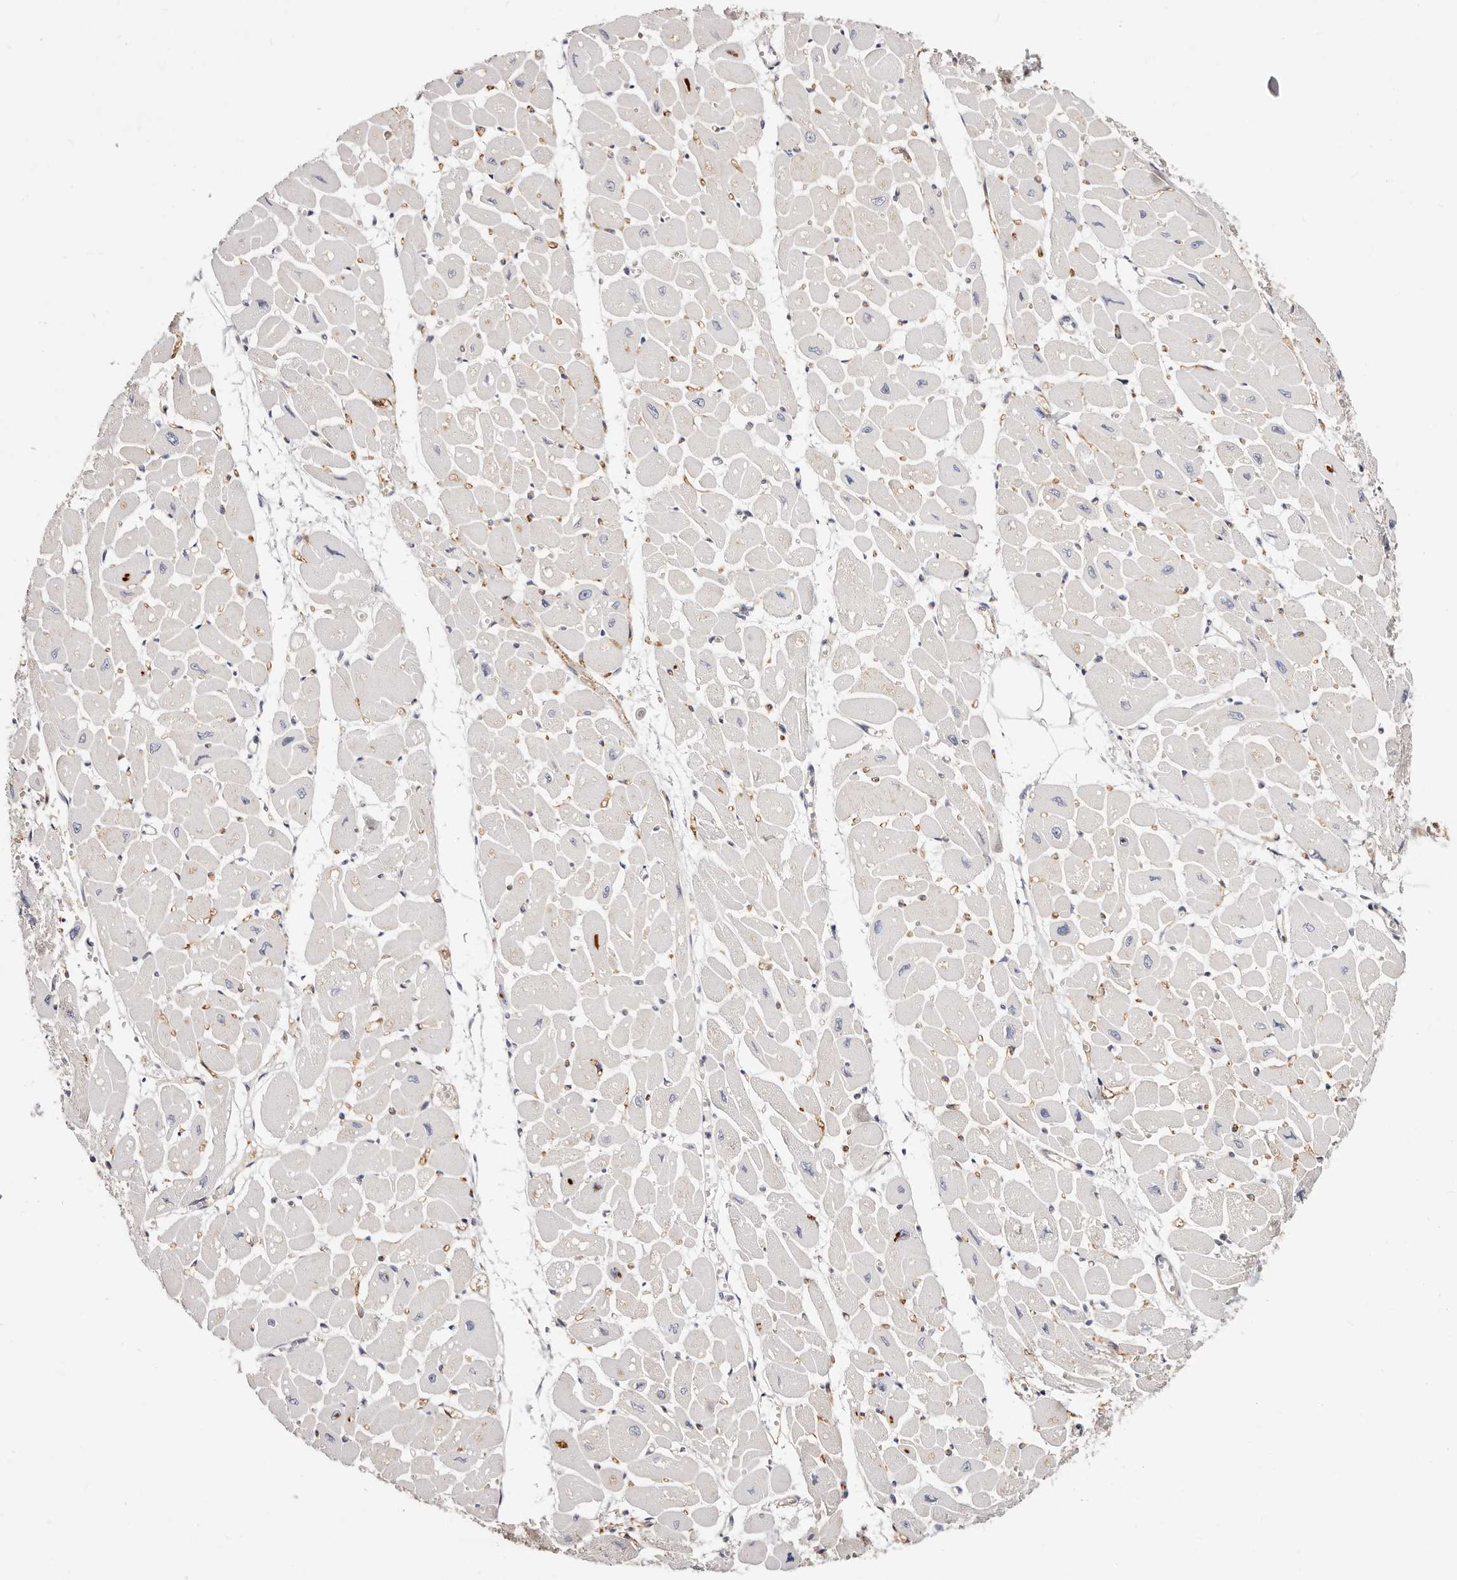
{"staining": {"intensity": "negative", "quantity": "none", "location": "none"}, "tissue": "heart muscle", "cell_type": "Cardiomyocytes", "image_type": "normal", "snomed": [{"axis": "morphology", "description": "Normal tissue, NOS"}, {"axis": "topography", "description": "Heart"}], "caption": "IHC of unremarkable heart muscle displays no positivity in cardiomyocytes.", "gene": "STAT5A", "patient": {"sex": "female", "age": 54}}